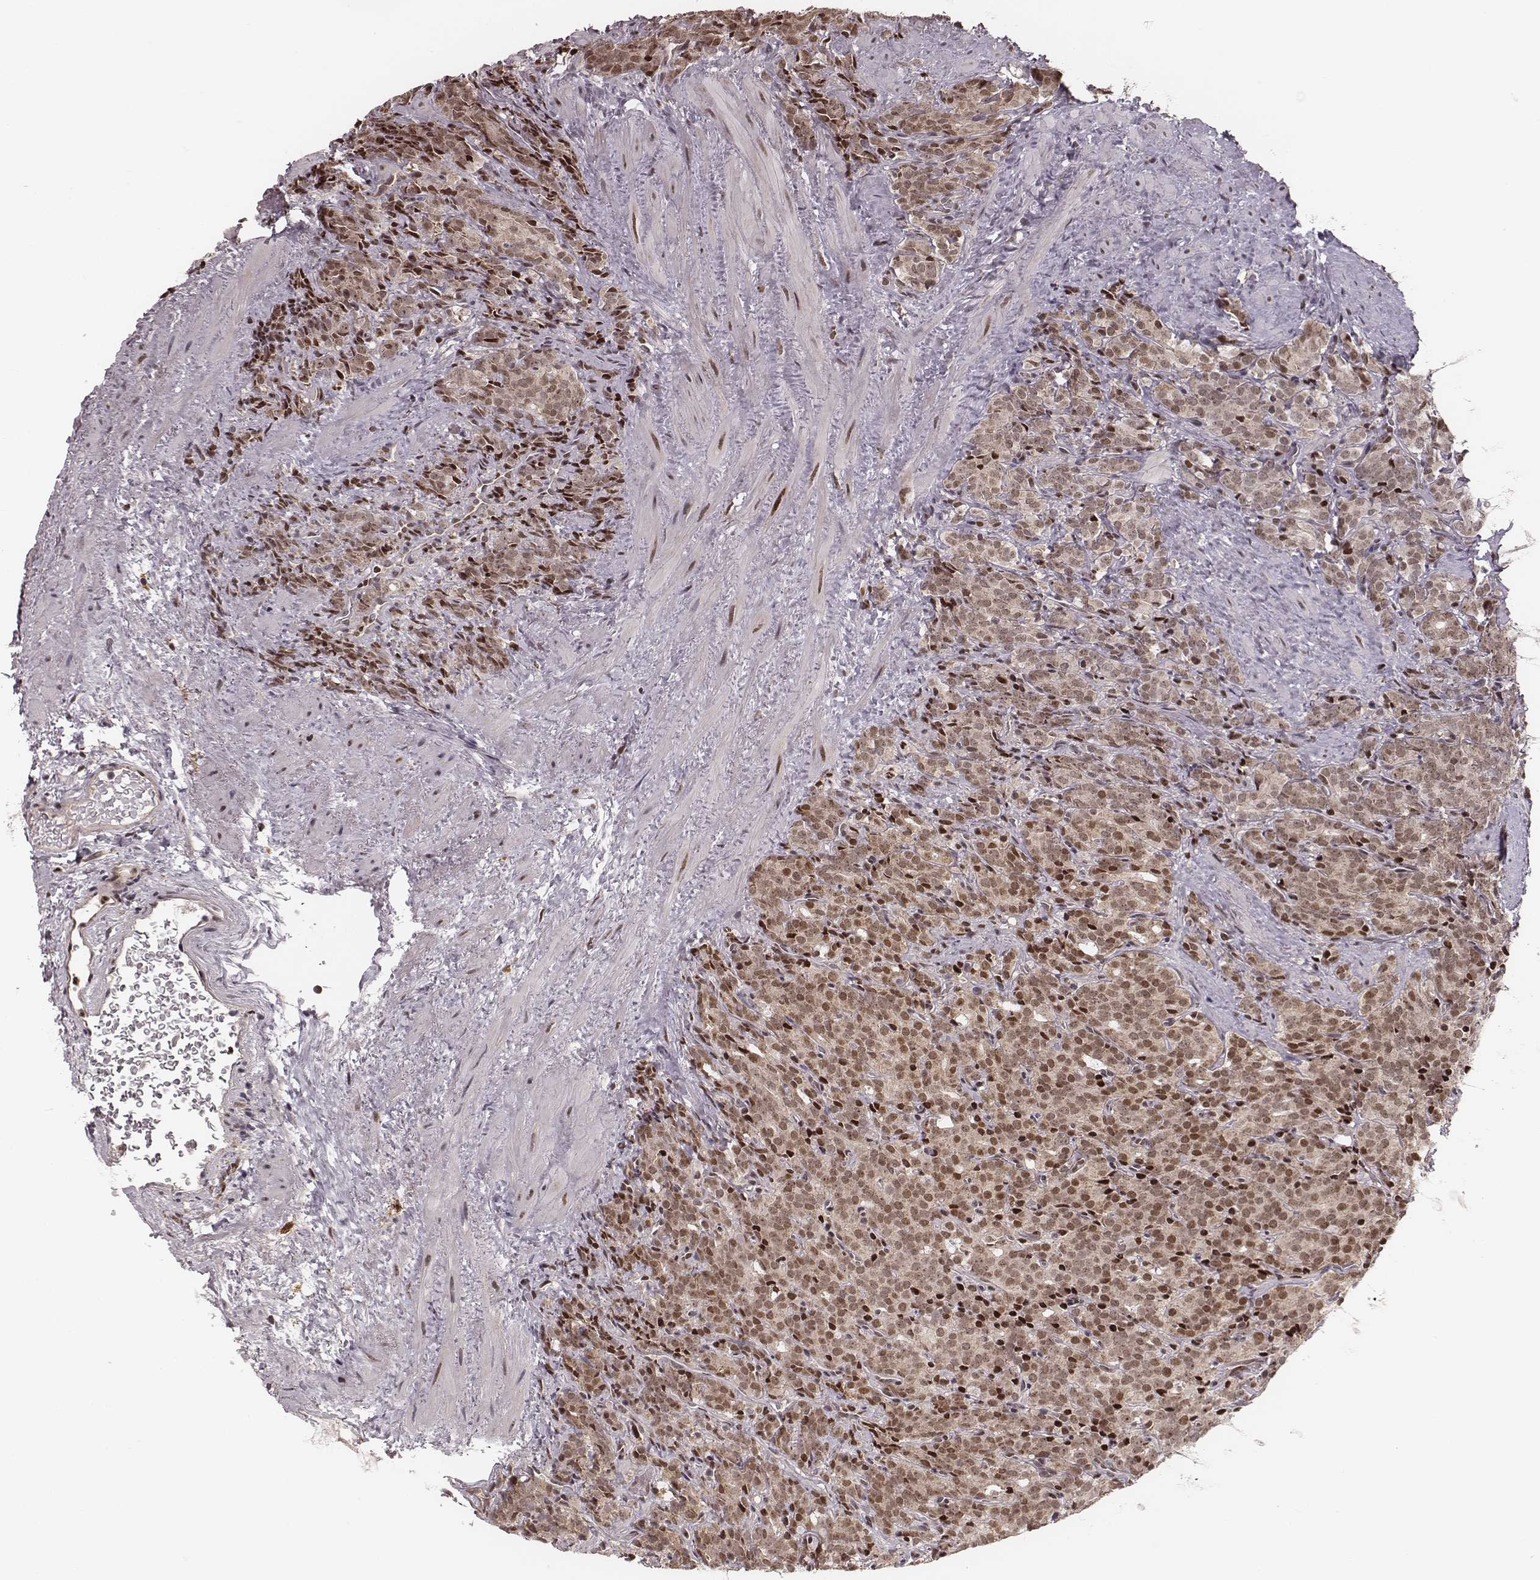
{"staining": {"intensity": "weak", "quantity": ">75%", "location": "cytoplasmic/membranous,nuclear"}, "tissue": "prostate cancer", "cell_type": "Tumor cells", "image_type": "cancer", "snomed": [{"axis": "morphology", "description": "Adenocarcinoma, High grade"}, {"axis": "topography", "description": "Prostate"}], "caption": "Prostate cancer (high-grade adenocarcinoma) stained for a protein demonstrates weak cytoplasmic/membranous and nuclear positivity in tumor cells. Using DAB (3,3'-diaminobenzidine) (brown) and hematoxylin (blue) stains, captured at high magnification using brightfield microscopy.", "gene": "VRK3", "patient": {"sex": "male", "age": 84}}